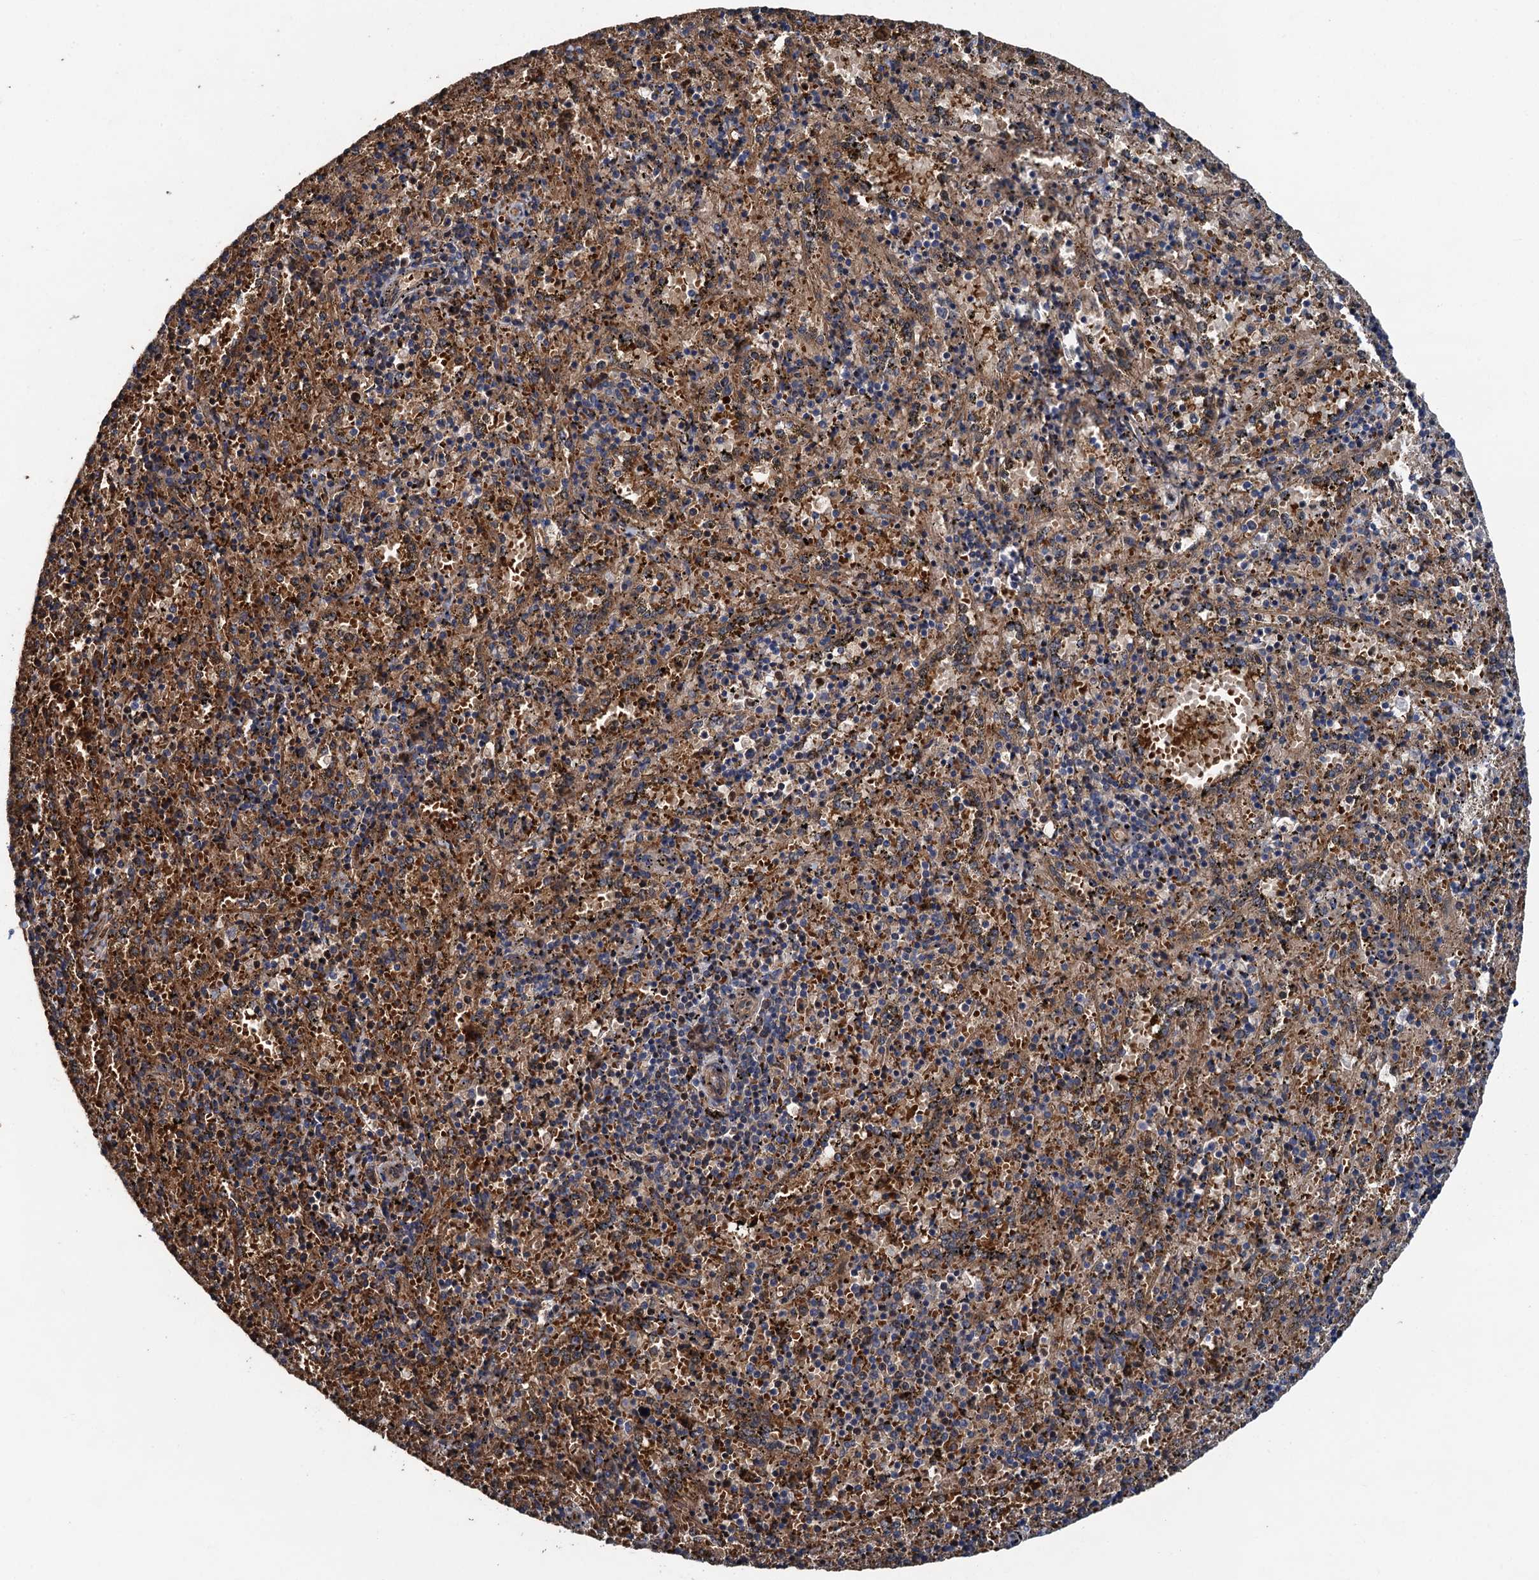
{"staining": {"intensity": "moderate", "quantity": "25%-75%", "location": "cytoplasmic/membranous"}, "tissue": "spleen", "cell_type": "Cells in red pulp", "image_type": "normal", "snomed": [{"axis": "morphology", "description": "Normal tissue, NOS"}, {"axis": "topography", "description": "Spleen"}], "caption": "Normal spleen reveals moderate cytoplasmic/membranous positivity in approximately 25%-75% of cells in red pulp, visualized by immunohistochemistry.", "gene": "RSAD2", "patient": {"sex": "male", "age": 11}}